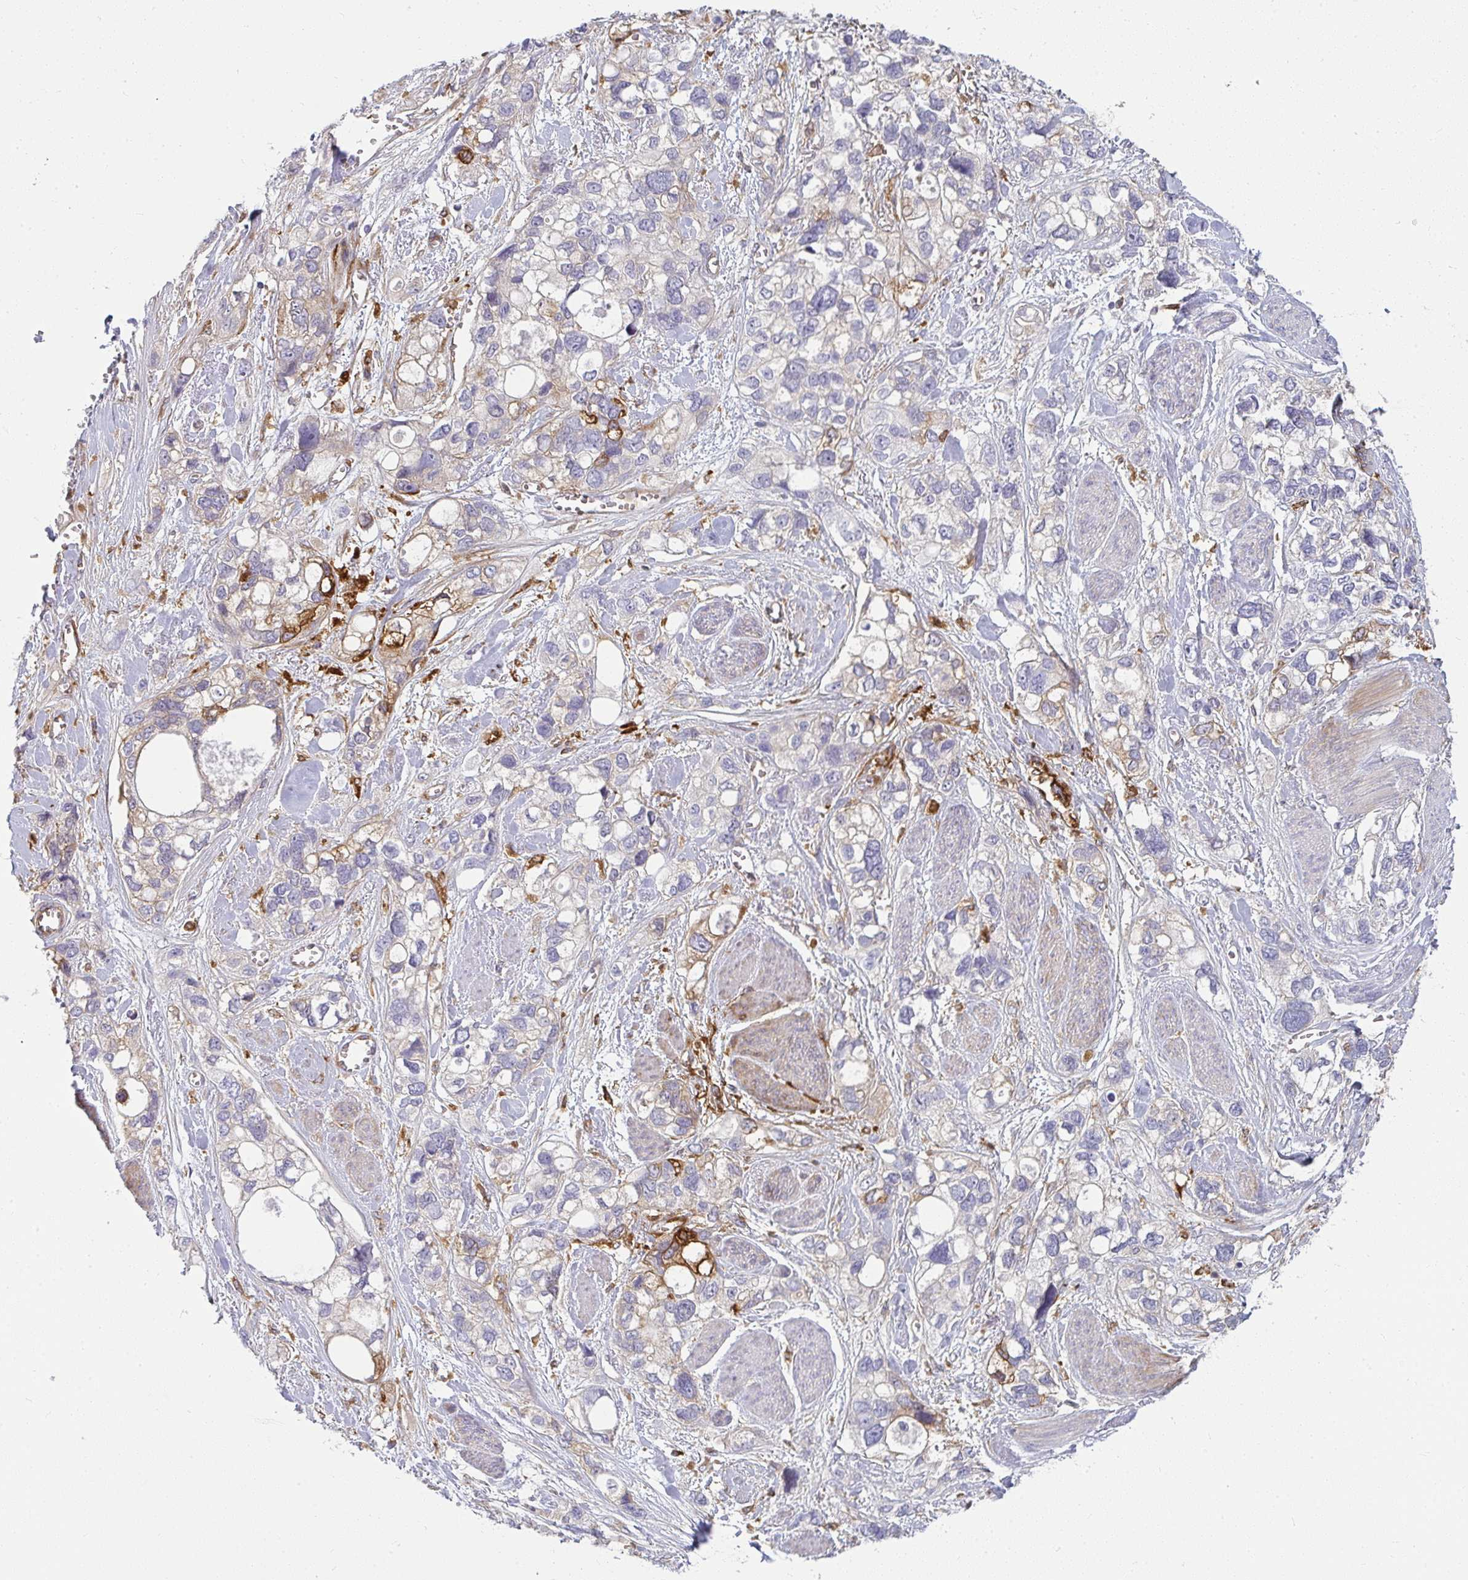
{"staining": {"intensity": "weak", "quantity": "<25%", "location": "cytoplasmic/membranous"}, "tissue": "stomach cancer", "cell_type": "Tumor cells", "image_type": "cancer", "snomed": [{"axis": "morphology", "description": "Adenocarcinoma, NOS"}, {"axis": "topography", "description": "Stomach, upper"}], "caption": "This histopathology image is of adenocarcinoma (stomach) stained with immunohistochemistry to label a protein in brown with the nuclei are counter-stained blue. There is no expression in tumor cells.", "gene": "IFIT3", "patient": {"sex": "female", "age": 81}}